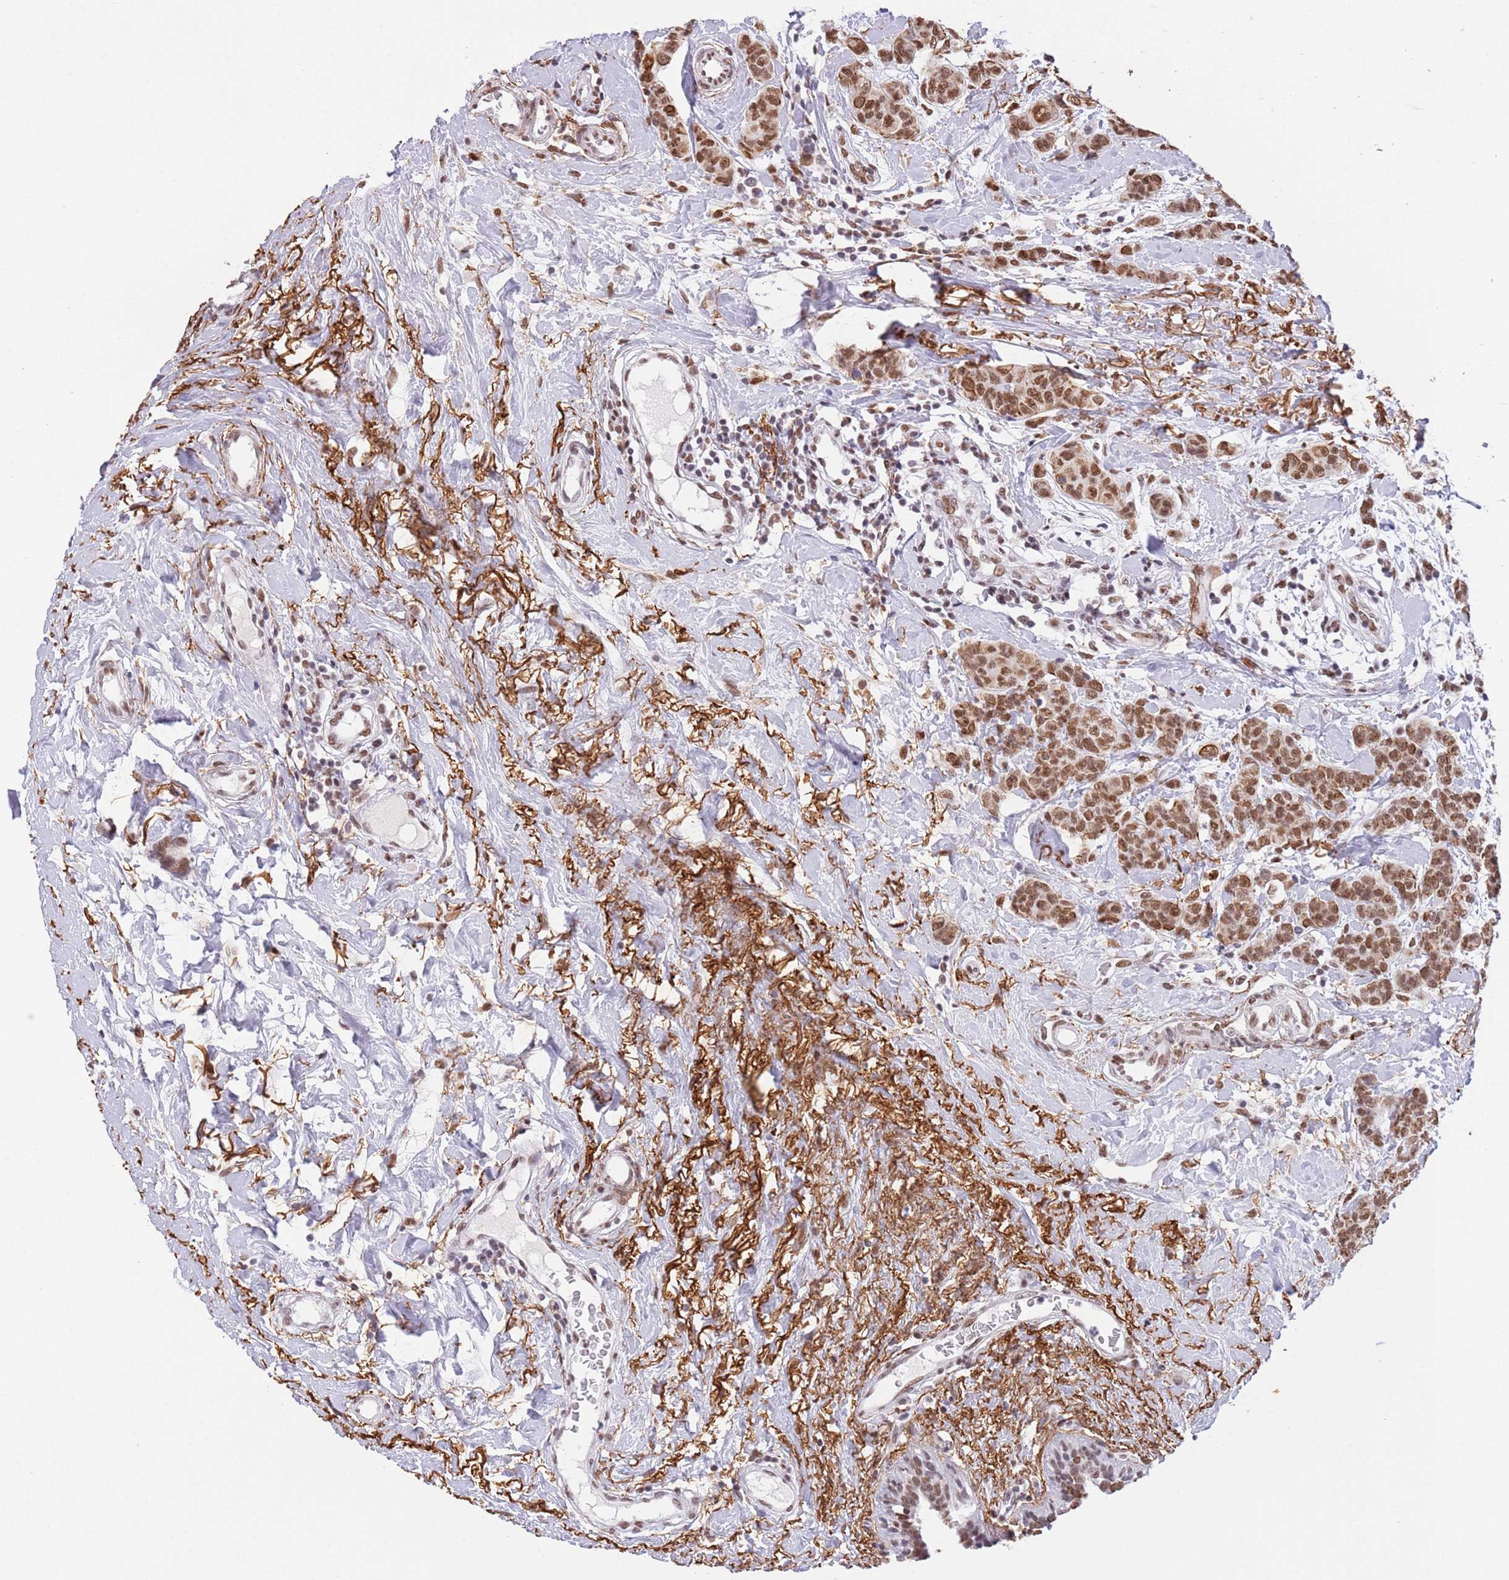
{"staining": {"intensity": "moderate", "quantity": ">75%", "location": "cytoplasmic/membranous,nuclear"}, "tissue": "breast cancer", "cell_type": "Tumor cells", "image_type": "cancer", "snomed": [{"axis": "morphology", "description": "Duct carcinoma"}, {"axis": "topography", "description": "Breast"}], "caption": "Immunohistochemical staining of invasive ductal carcinoma (breast) shows moderate cytoplasmic/membranous and nuclear protein staining in about >75% of tumor cells.", "gene": "TRIM32", "patient": {"sex": "female", "age": 40}}